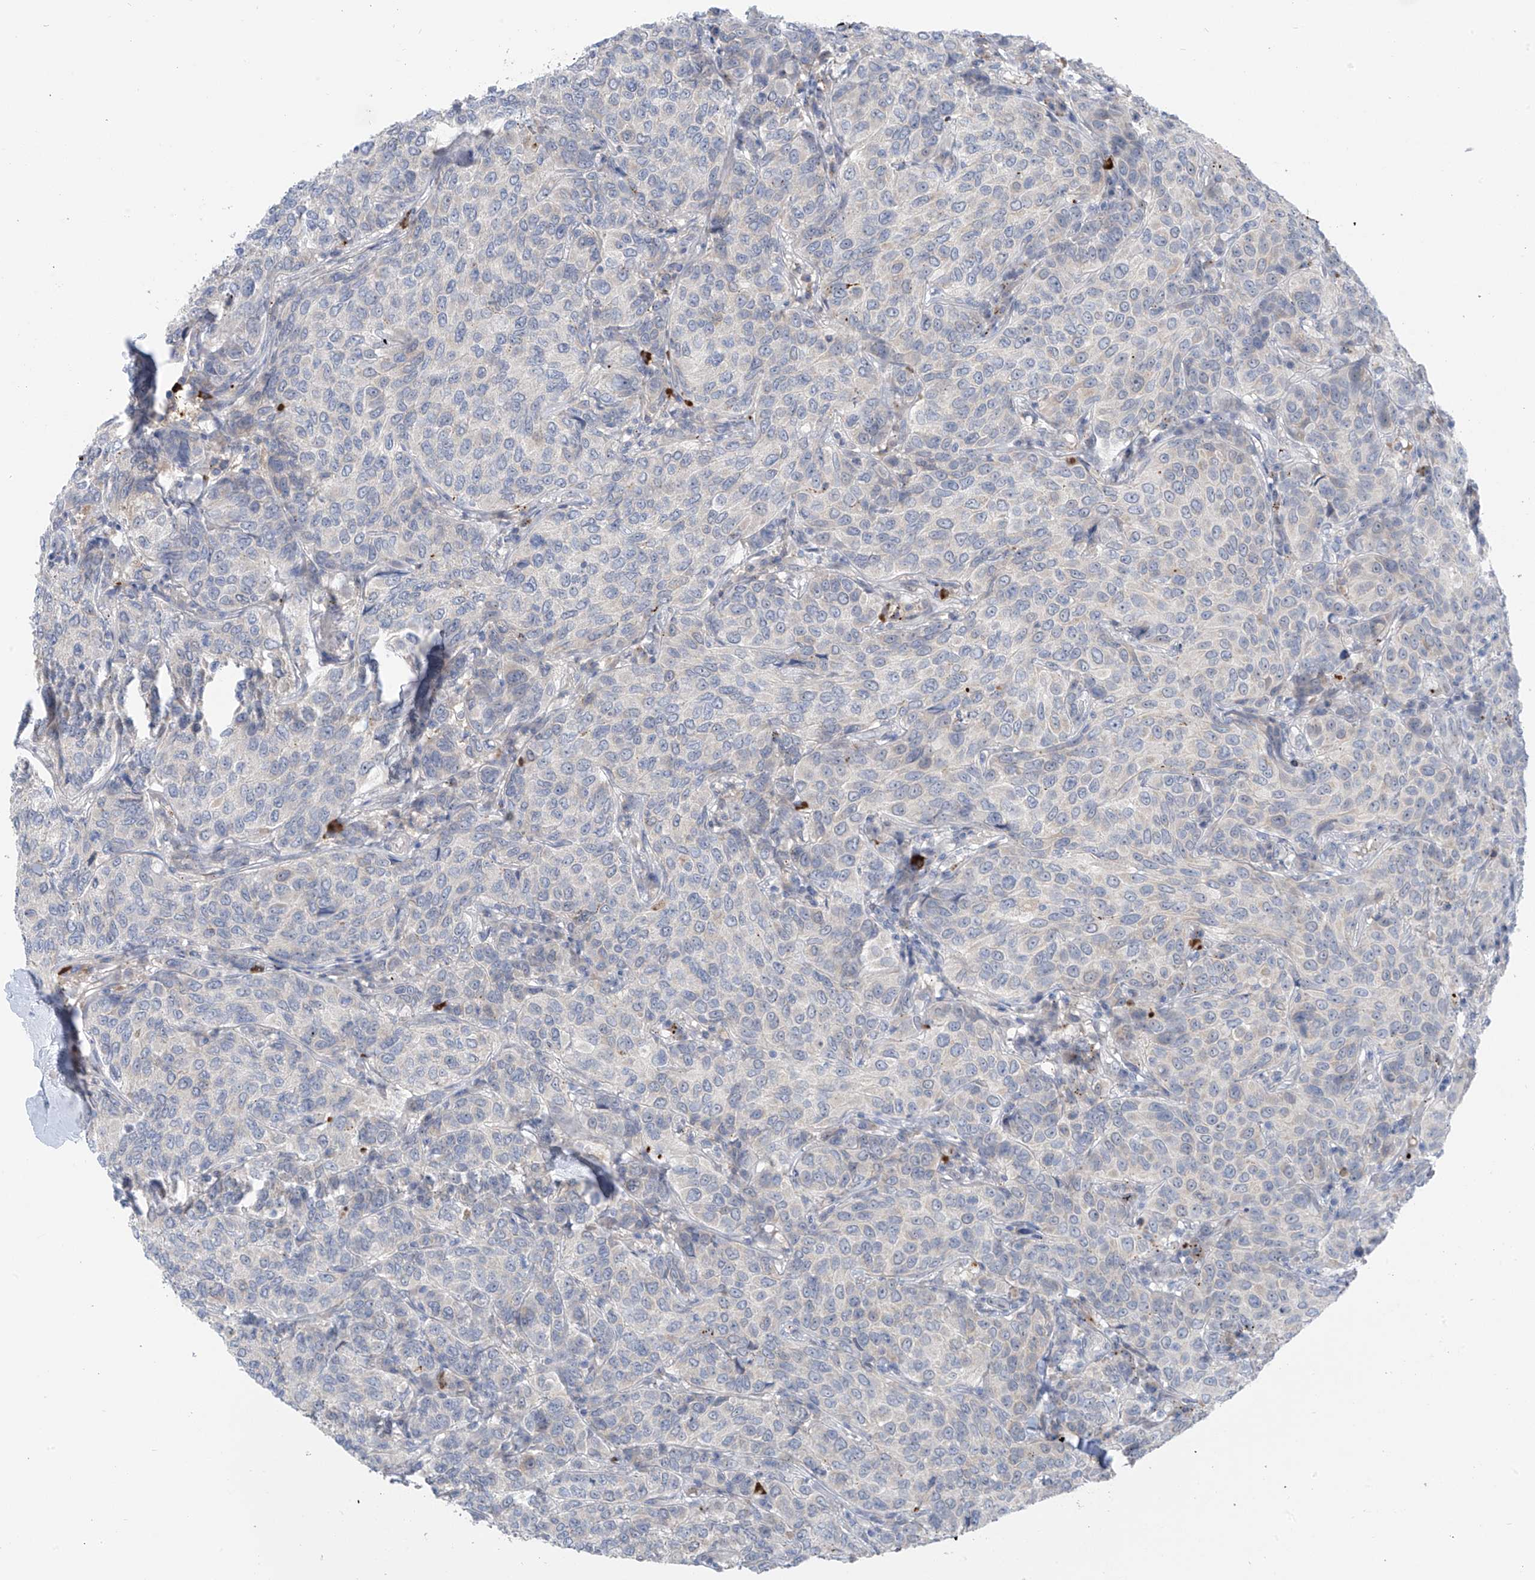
{"staining": {"intensity": "negative", "quantity": "none", "location": "none"}, "tissue": "breast cancer", "cell_type": "Tumor cells", "image_type": "cancer", "snomed": [{"axis": "morphology", "description": "Duct carcinoma"}, {"axis": "topography", "description": "Breast"}], "caption": "DAB (3,3'-diaminobenzidine) immunohistochemical staining of invasive ductal carcinoma (breast) displays no significant expression in tumor cells.", "gene": "ZNF793", "patient": {"sex": "female", "age": 55}}